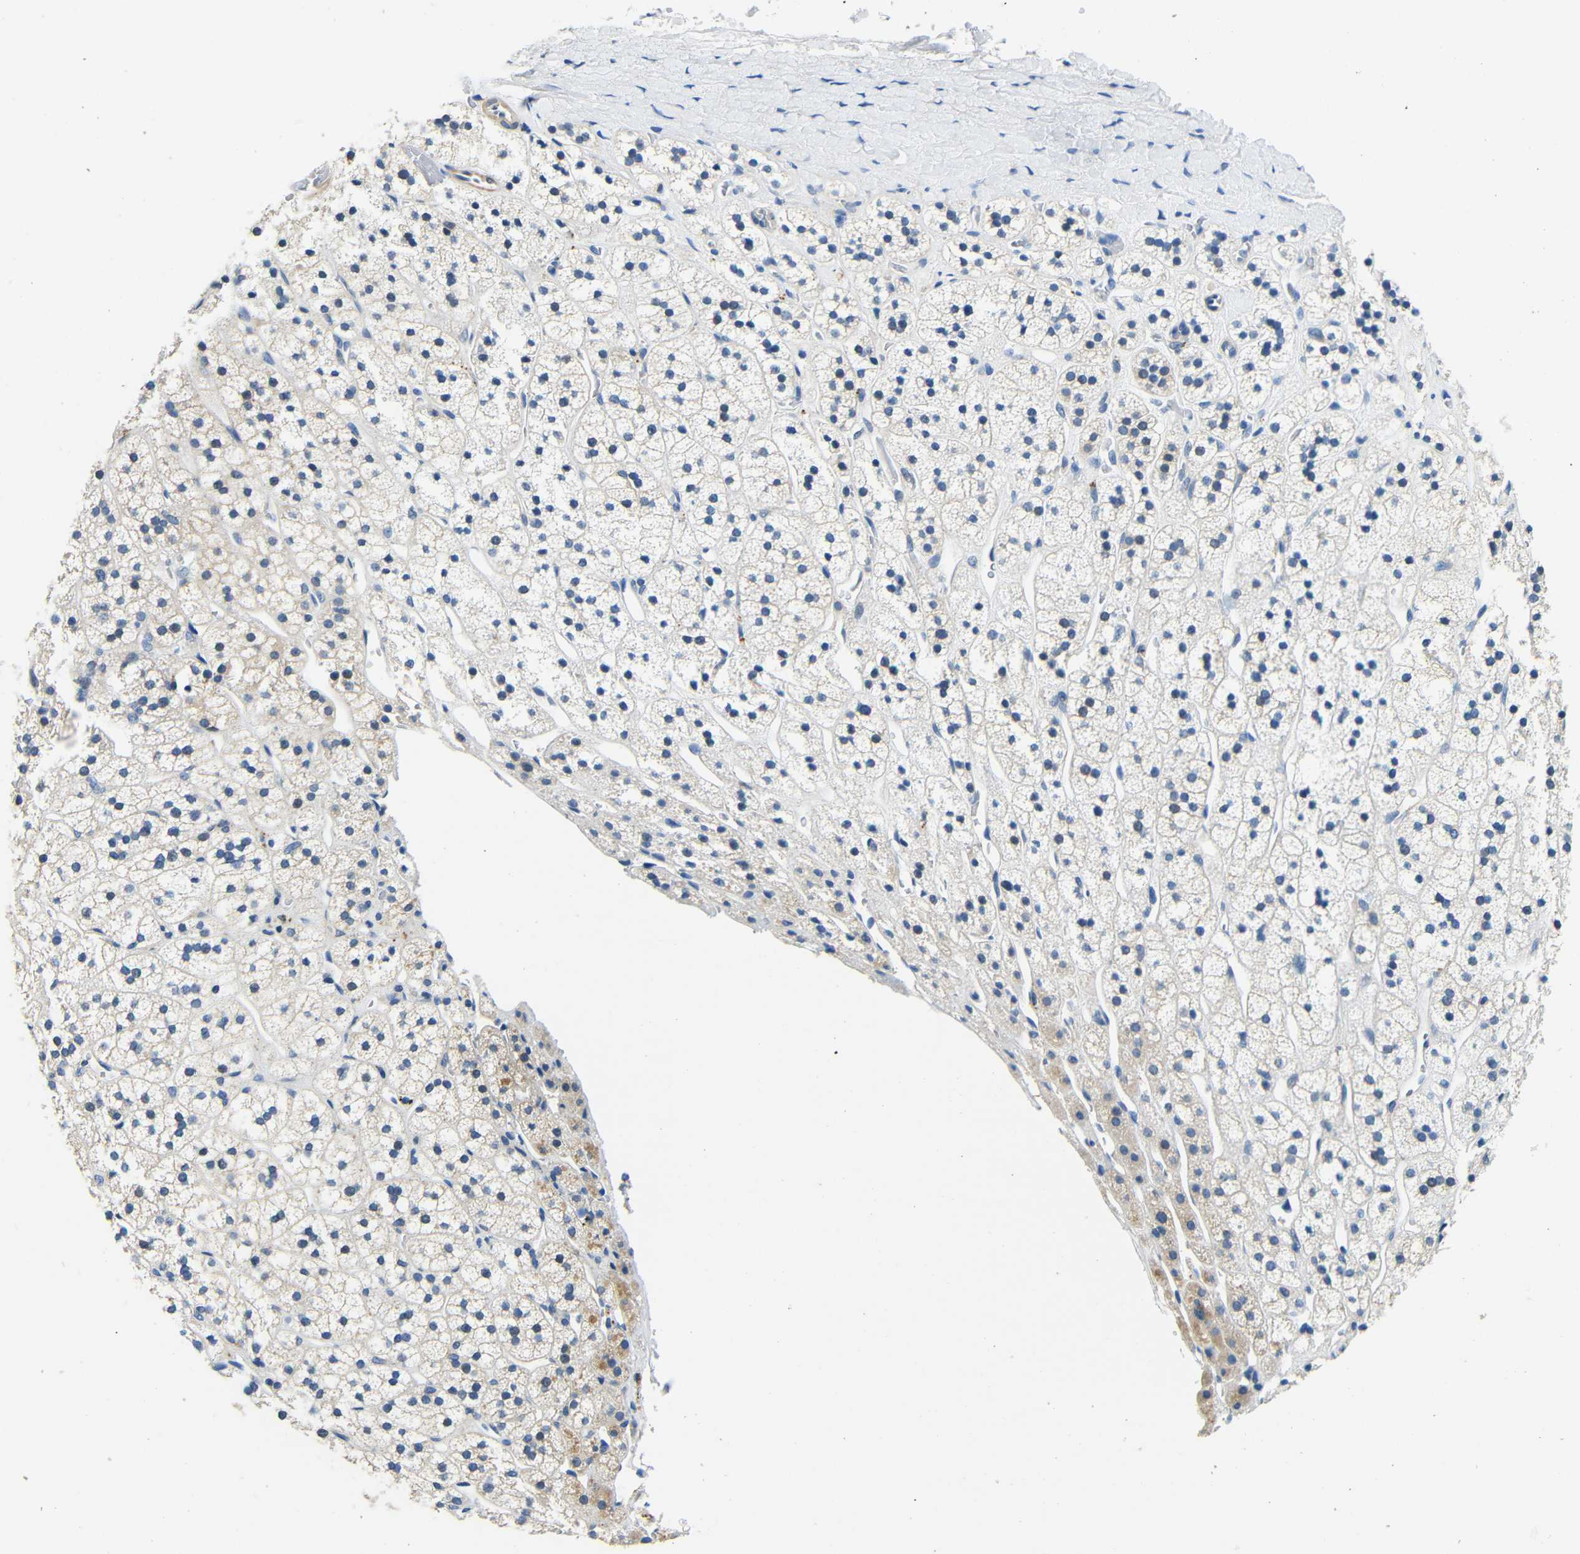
{"staining": {"intensity": "weak", "quantity": "25%-75%", "location": "cytoplasmic/membranous"}, "tissue": "adrenal gland", "cell_type": "Glandular cells", "image_type": "normal", "snomed": [{"axis": "morphology", "description": "Normal tissue, NOS"}, {"axis": "topography", "description": "Adrenal gland"}], "caption": "A brown stain labels weak cytoplasmic/membranous positivity of a protein in glandular cells of normal adrenal gland. Using DAB (brown) and hematoxylin (blue) stains, captured at high magnification using brightfield microscopy.", "gene": "FMO5", "patient": {"sex": "male", "age": 56}}